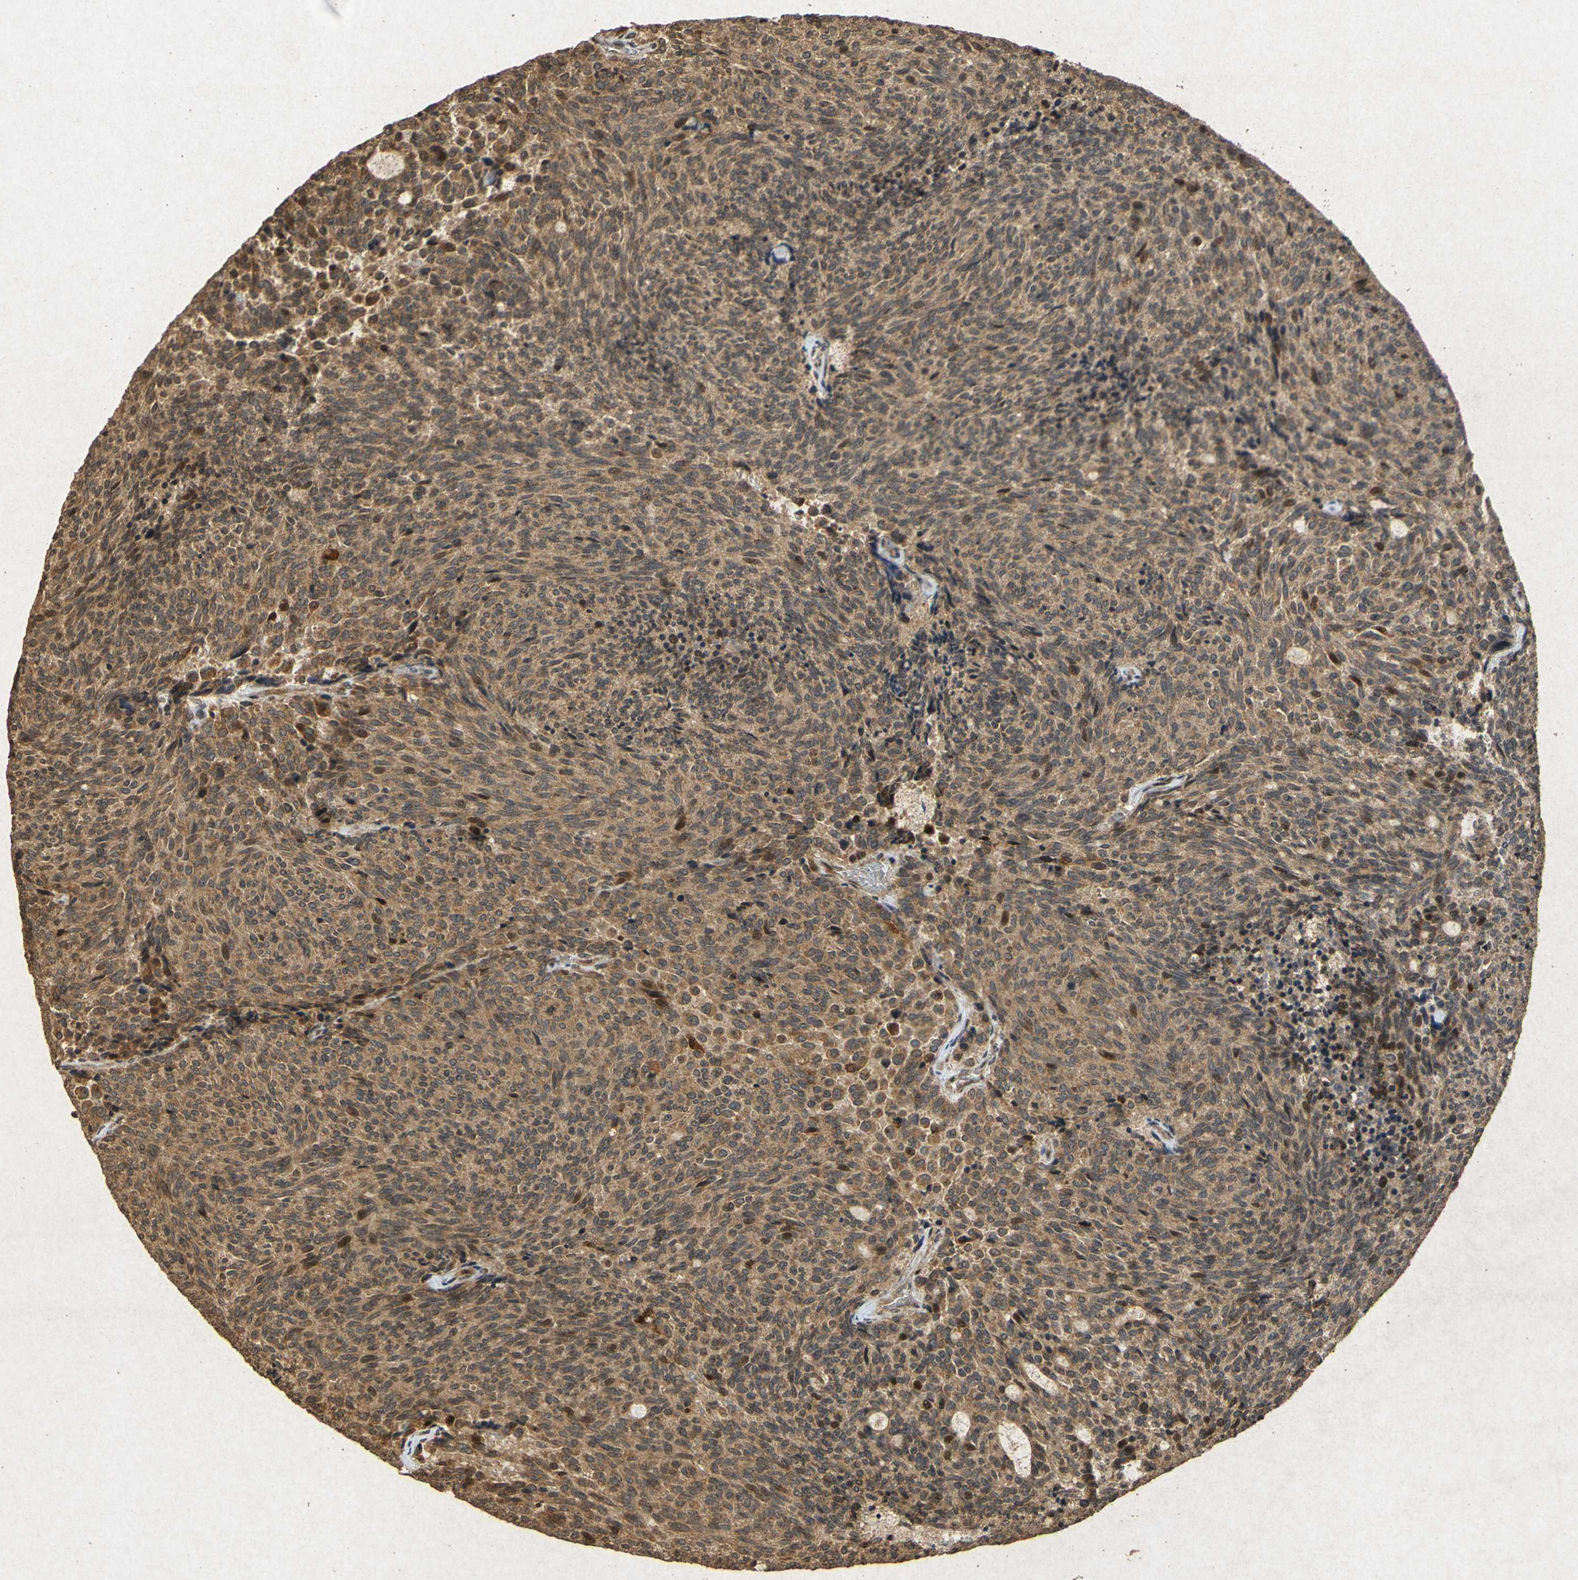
{"staining": {"intensity": "moderate", "quantity": ">75%", "location": "cytoplasmic/membranous"}, "tissue": "carcinoid", "cell_type": "Tumor cells", "image_type": "cancer", "snomed": [{"axis": "morphology", "description": "Carcinoid, malignant, NOS"}, {"axis": "topography", "description": "Pancreas"}], "caption": "A photomicrograph of human carcinoid stained for a protein demonstrates moderate cytoplasmic/membranous brown staining in tumor cells. (DAB IHC with brightfield microscopy, high magnification).", "gene": "ATP6V1H", "patient": {"sex": "female", "age": 54}}